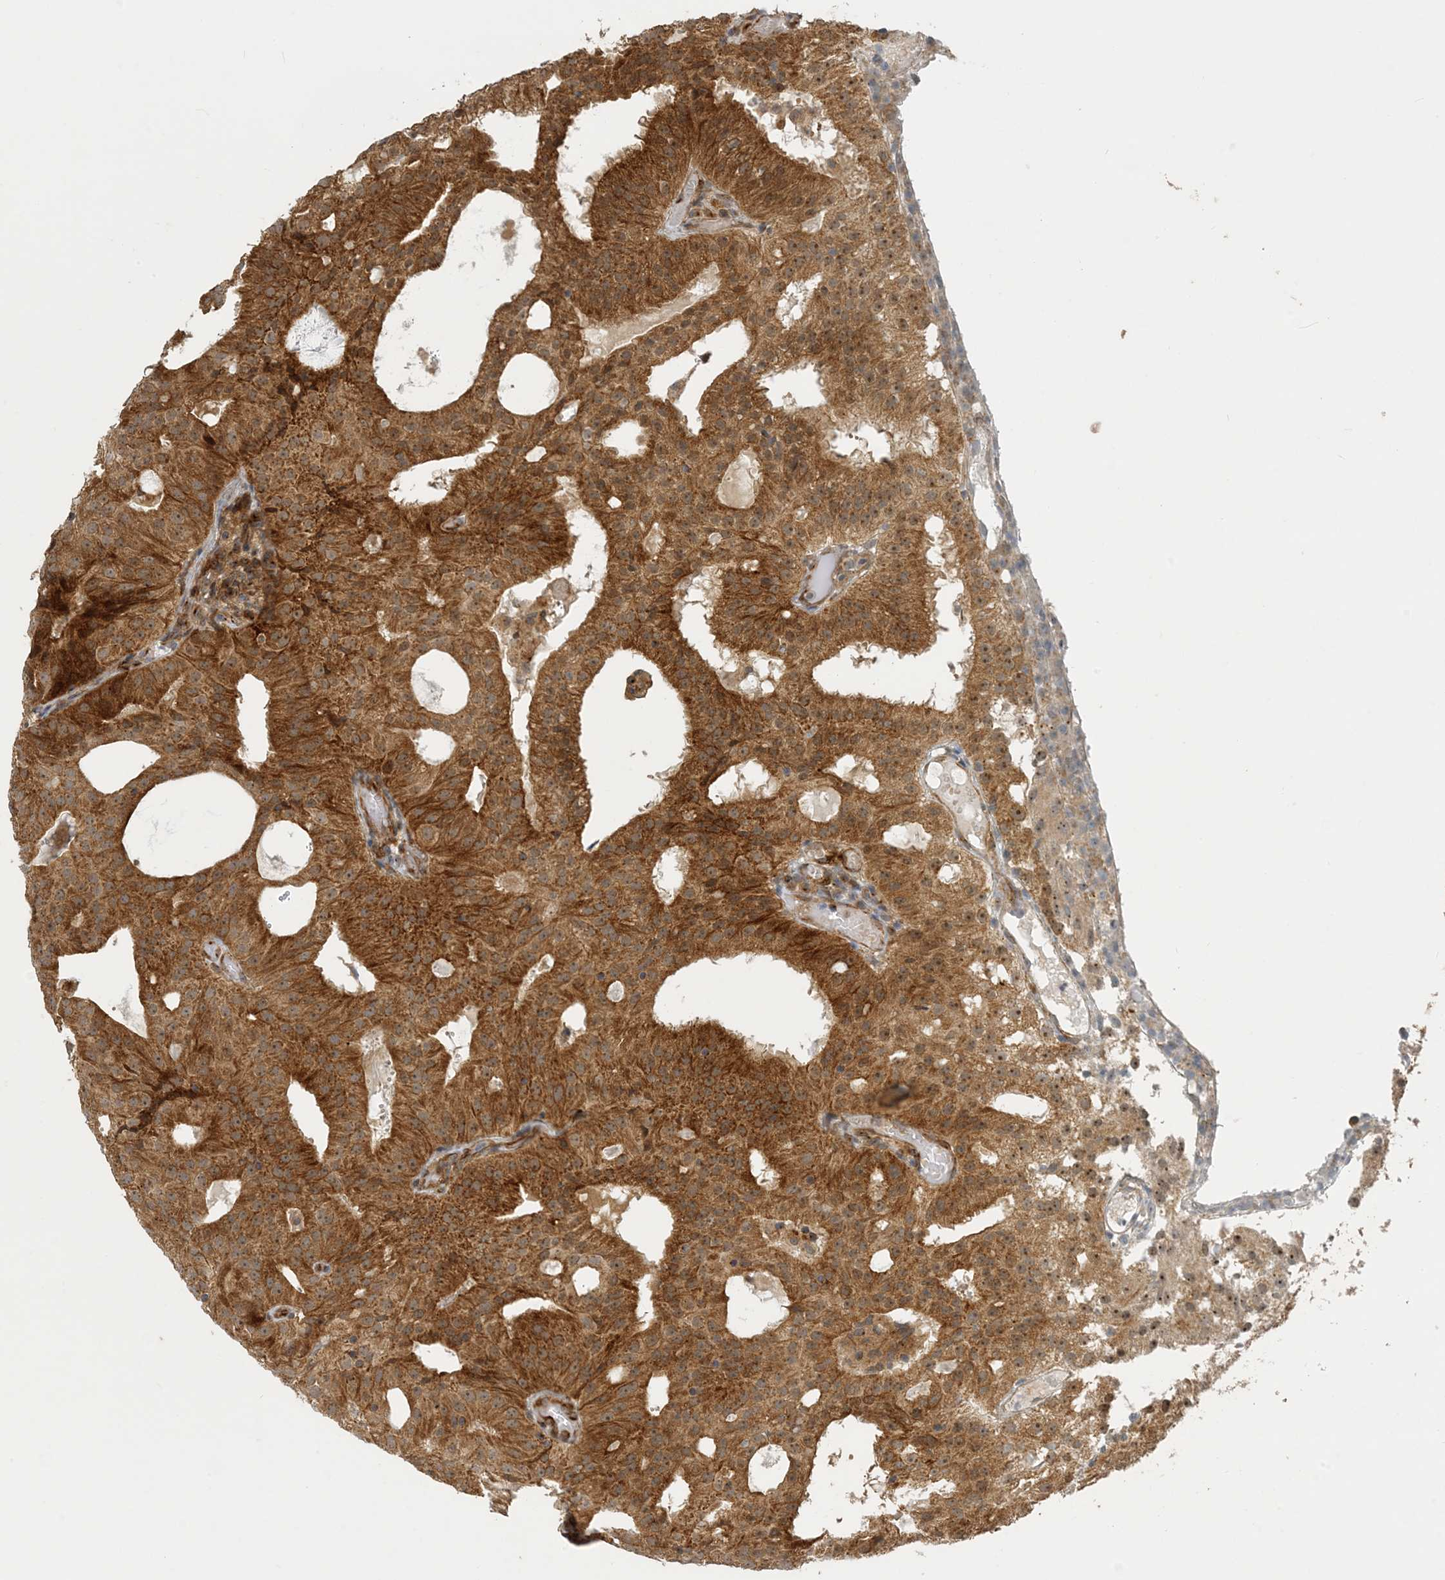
{"staining": {"intensity": "strong", "quantity": ">75%", "location": "cytoplasmic/membranous,nuclear"}, "tissue": "prostate cancer", "cell_type": "Tumor cells", "image_type": "cancer", "snomed": [{"axis": "morphology", "description": "Adenocarcinoma, Medium grade"}, {"axis": "topography", "description": "Prostate"}], "caption": "Immunohistochemistry of medium-grade adenocarcinoma (prostate) exhibits high levels of strong cytoplasmic/membranous and nuclear positivity in approximately >75% of tumor cells.", "gene": "ZBTB3", "patient": {"sex": "male", "age": 88}}